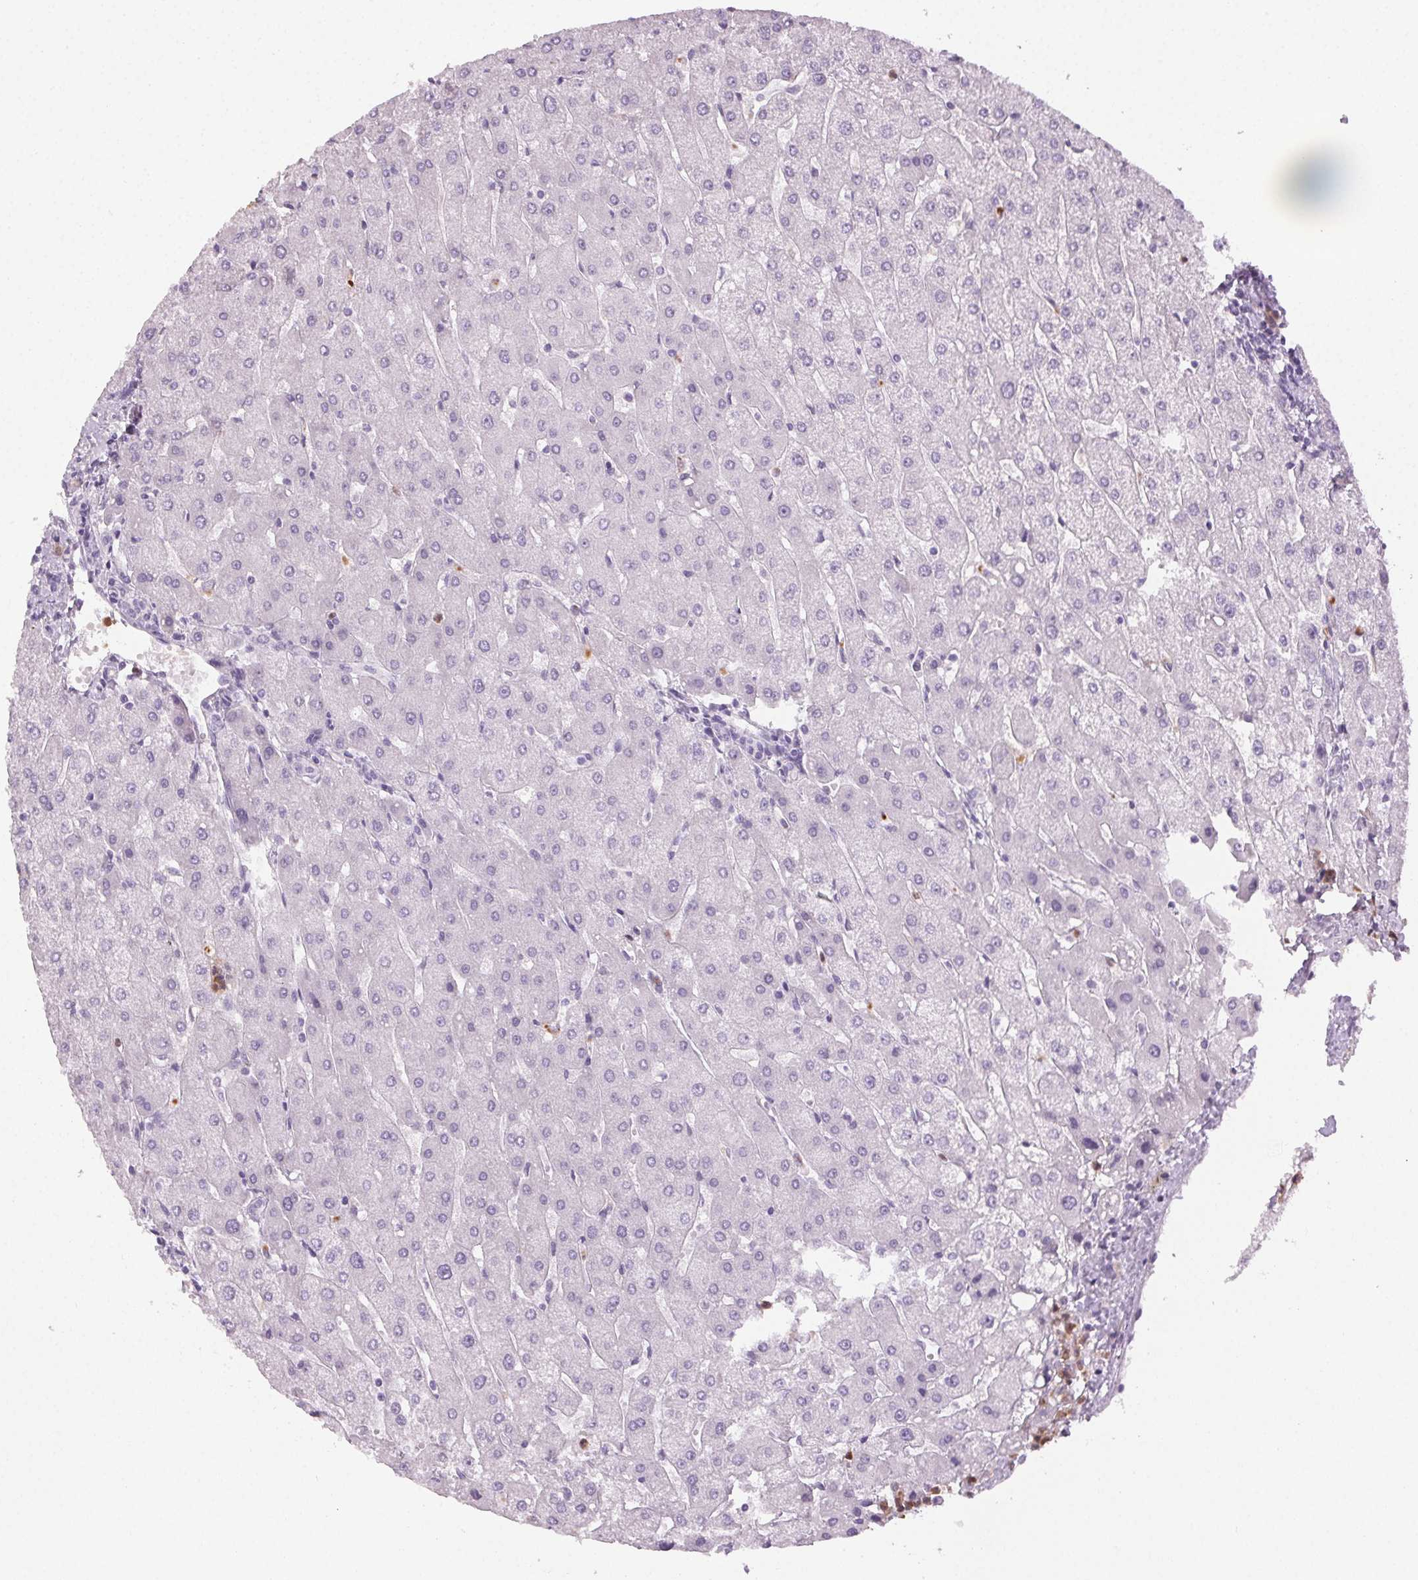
{"staining": {"intensity": "negative", "quantity": "none", "location": "none"}, "tissue": "liver", "cell_type": "Cholangiocytes", "image_type": "normal", "snomed": [{"axis": "morphology", "description": "Normal tissue, NOS"}, {"axis": "topography", "description": "Liver"}], "caption": "Protein analysis of unremarkable liver shows no significant positivity in cholangiocytes.", "gene": "MPO", "patient": {"sex": "male", "age": 67}}